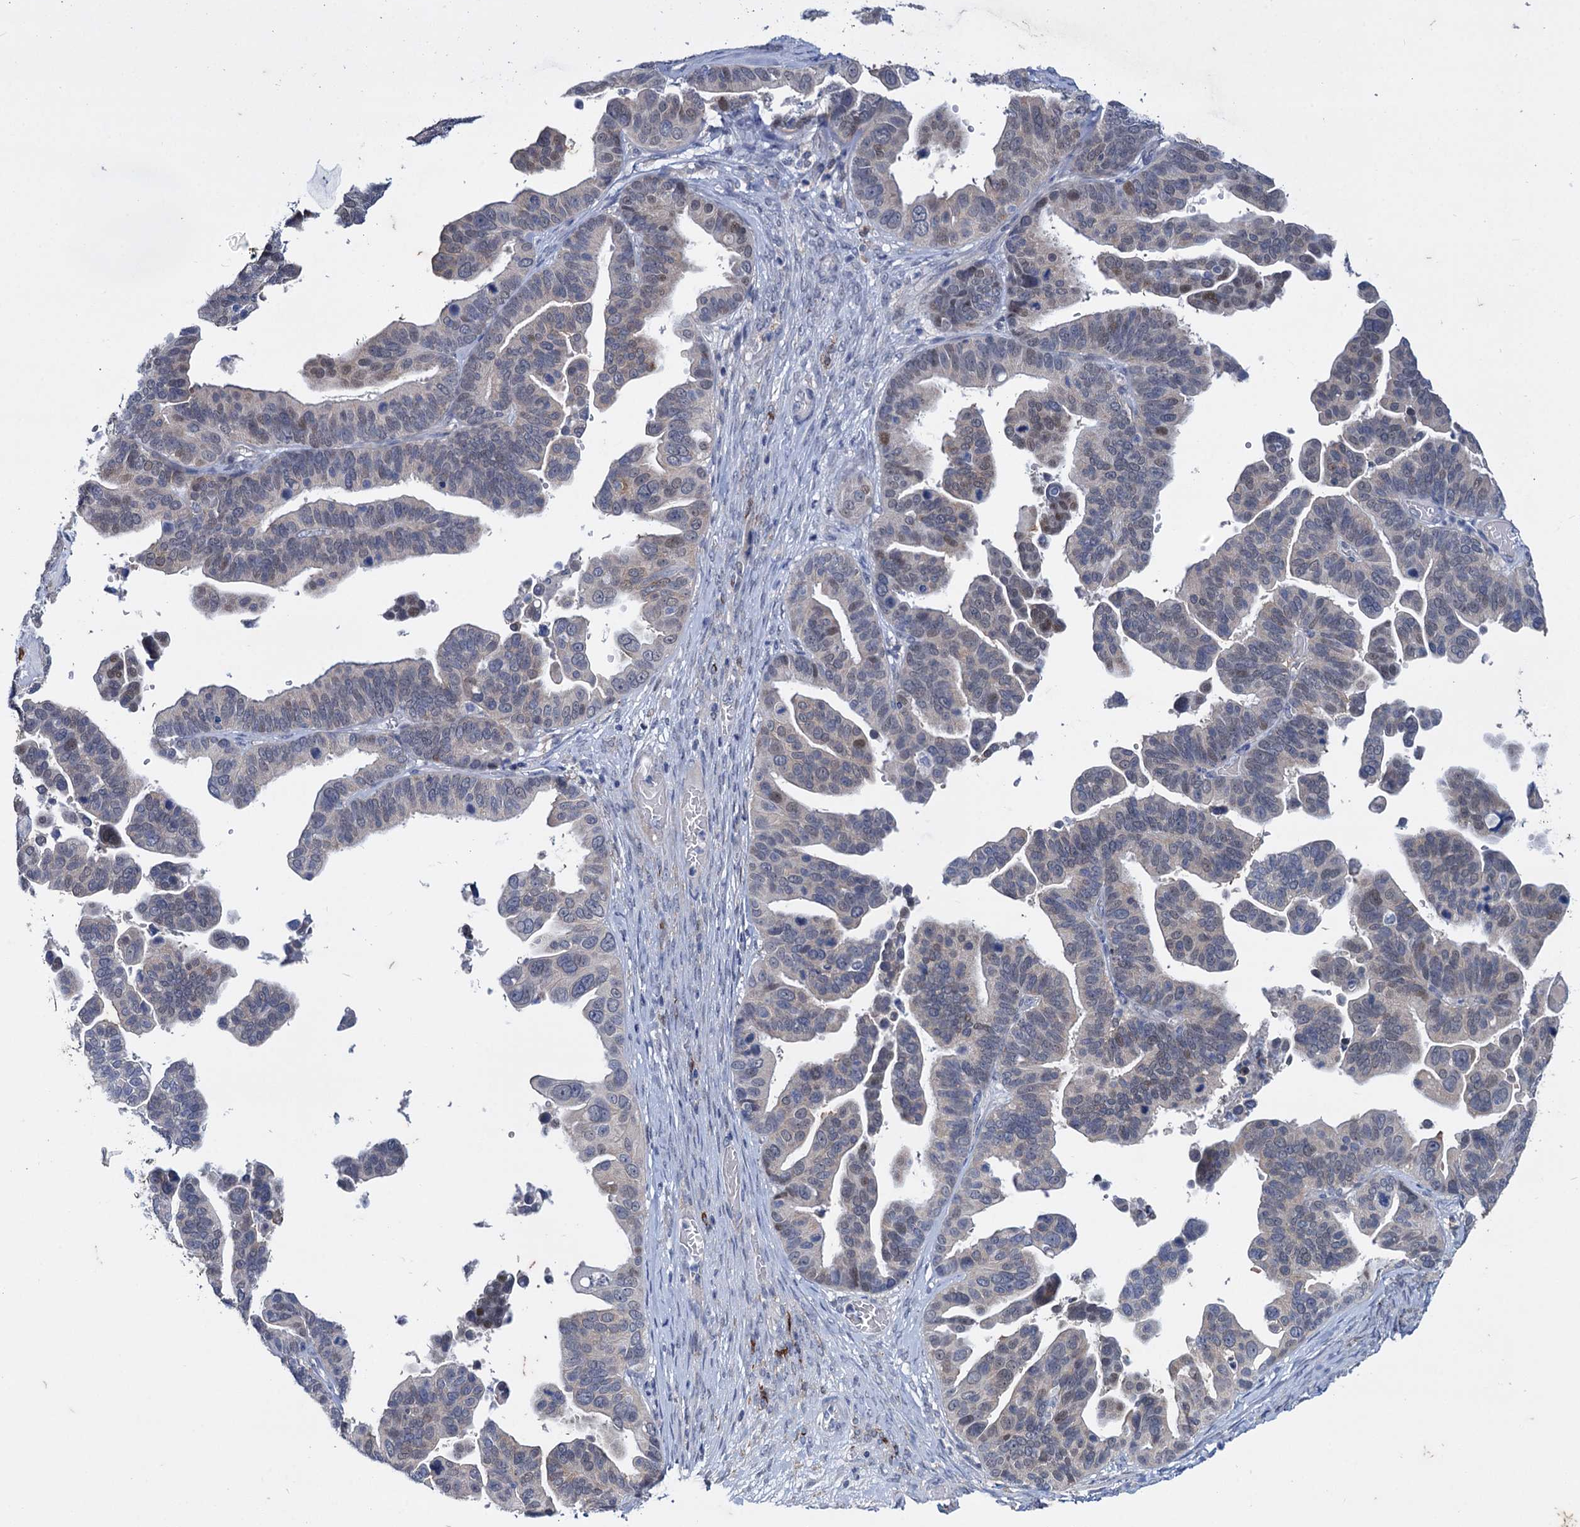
{"staining": {"intensity": "weak", "quantity": "<25%", "location": "nuclear"}, "tissue": "ovarian cancer", "cell_type": "Tumor cells", "image_type": "cancer", "snomed": [{"axis": "morphology", "description": "Cystadenocarcinoma, serous, NOS"}, {"axis": "topography", "description": "Ovary"}], "caption": "Human ovarian cancer stained for a protein using IHC displays no expression in tumor cells.", "gene": "MID1IP1", "patient": {"sex": "female", "age": 56}}